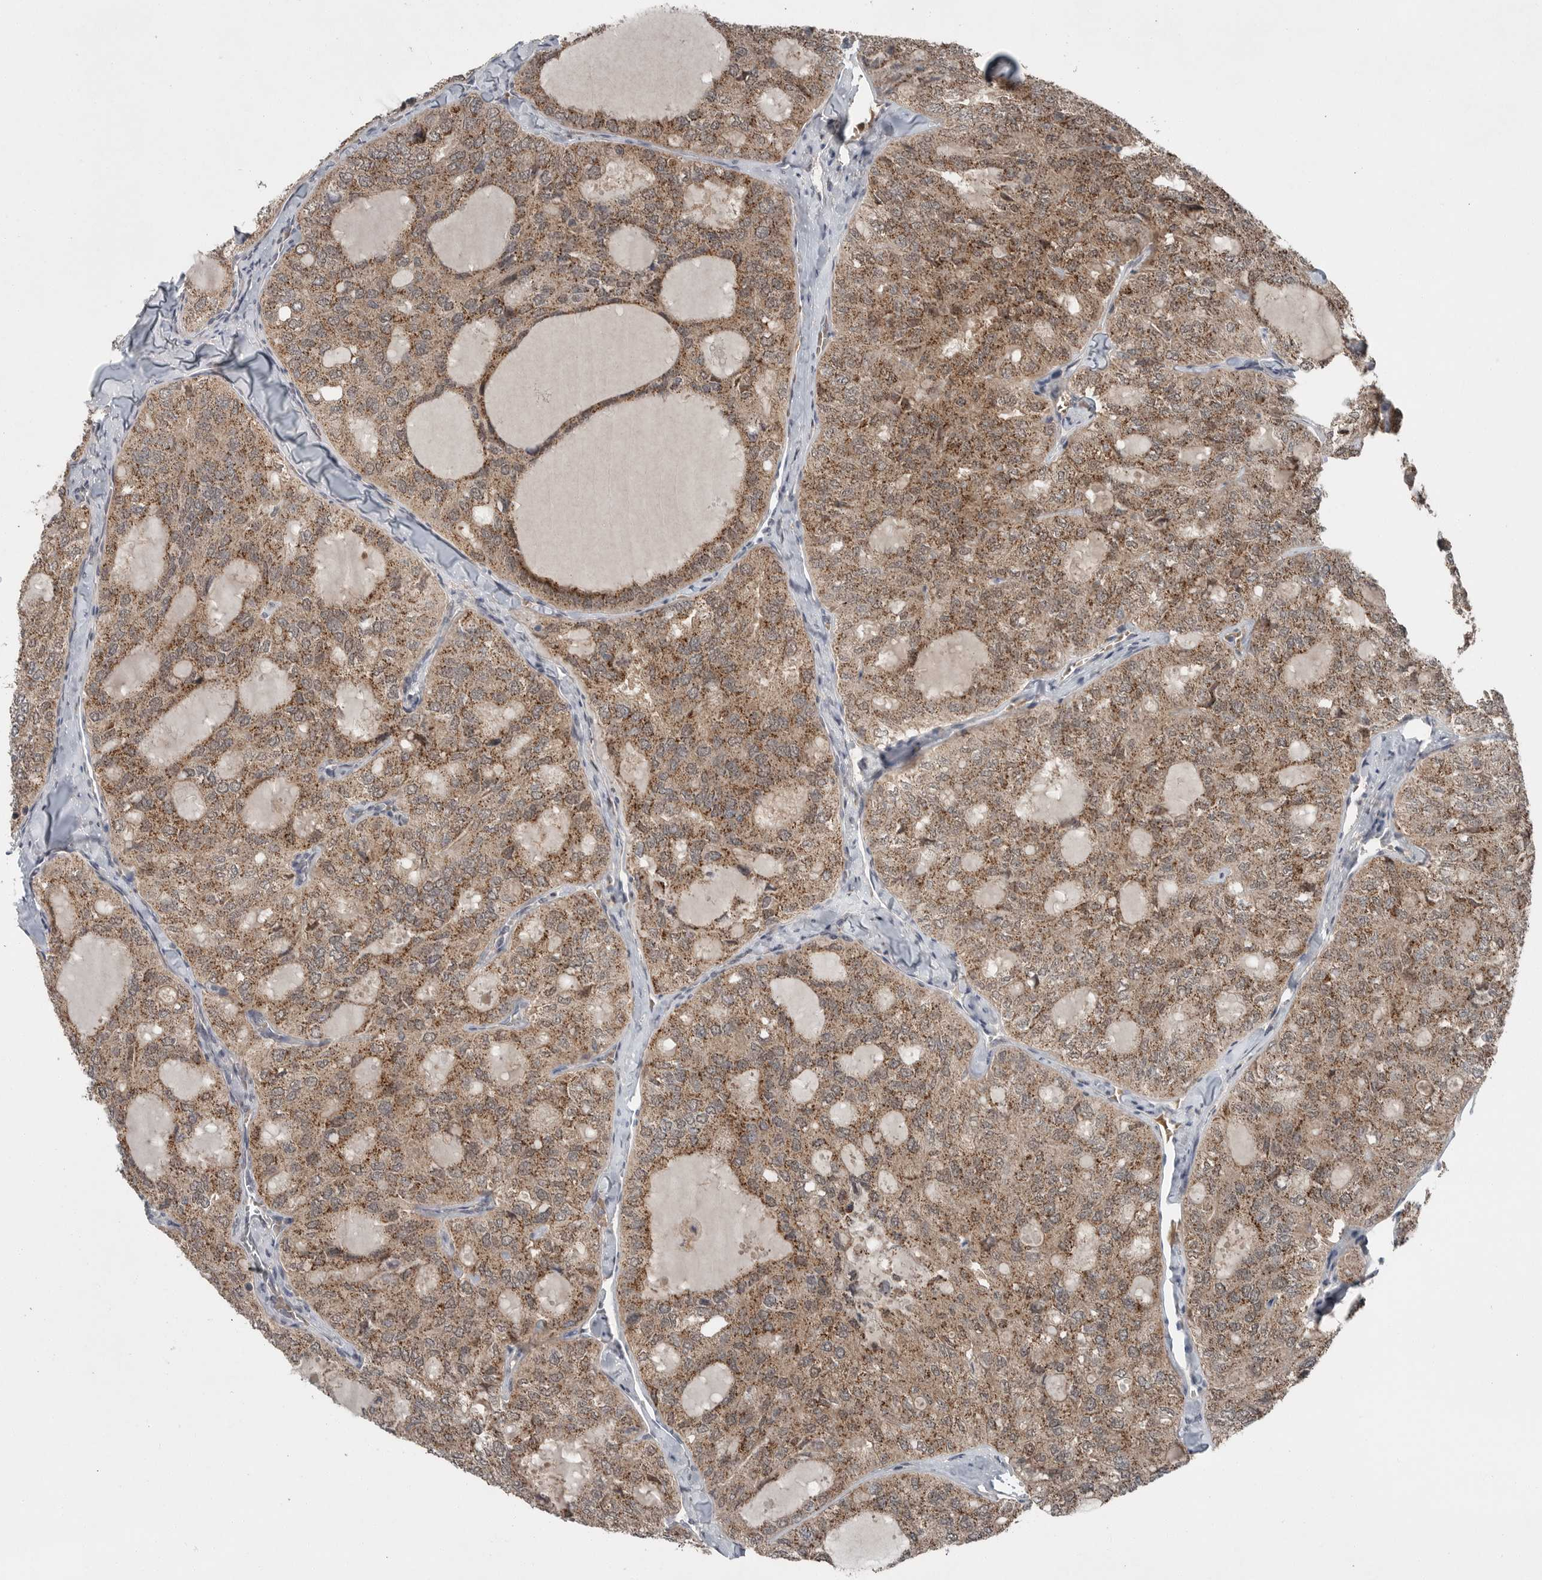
{"staining": {"intensity": "moderate", "quantity": ">75%", "location": "cytoplasmic/membranous"}, "tissue": "thyroid cancer", "cell_type": "Tumor cells", "image_type": "cancer", "snomed": [{"axis": "morphology", "description": "Follicular adenoma carcinoma, NOS"}, {"axis": "topography", "description": "Thyroid gland"}], "caption": "A medium amount of moderate cytoplasmic/membranous expression is seen in about >75% of tumor cells in thyroid cancer (follicular adenoma carcinoma) tissue. (brown staining indicates protein expression, while blue staining denotes nuclei).", "gene": "SCP2", "patient": {"sex": "male", "age": 75}}